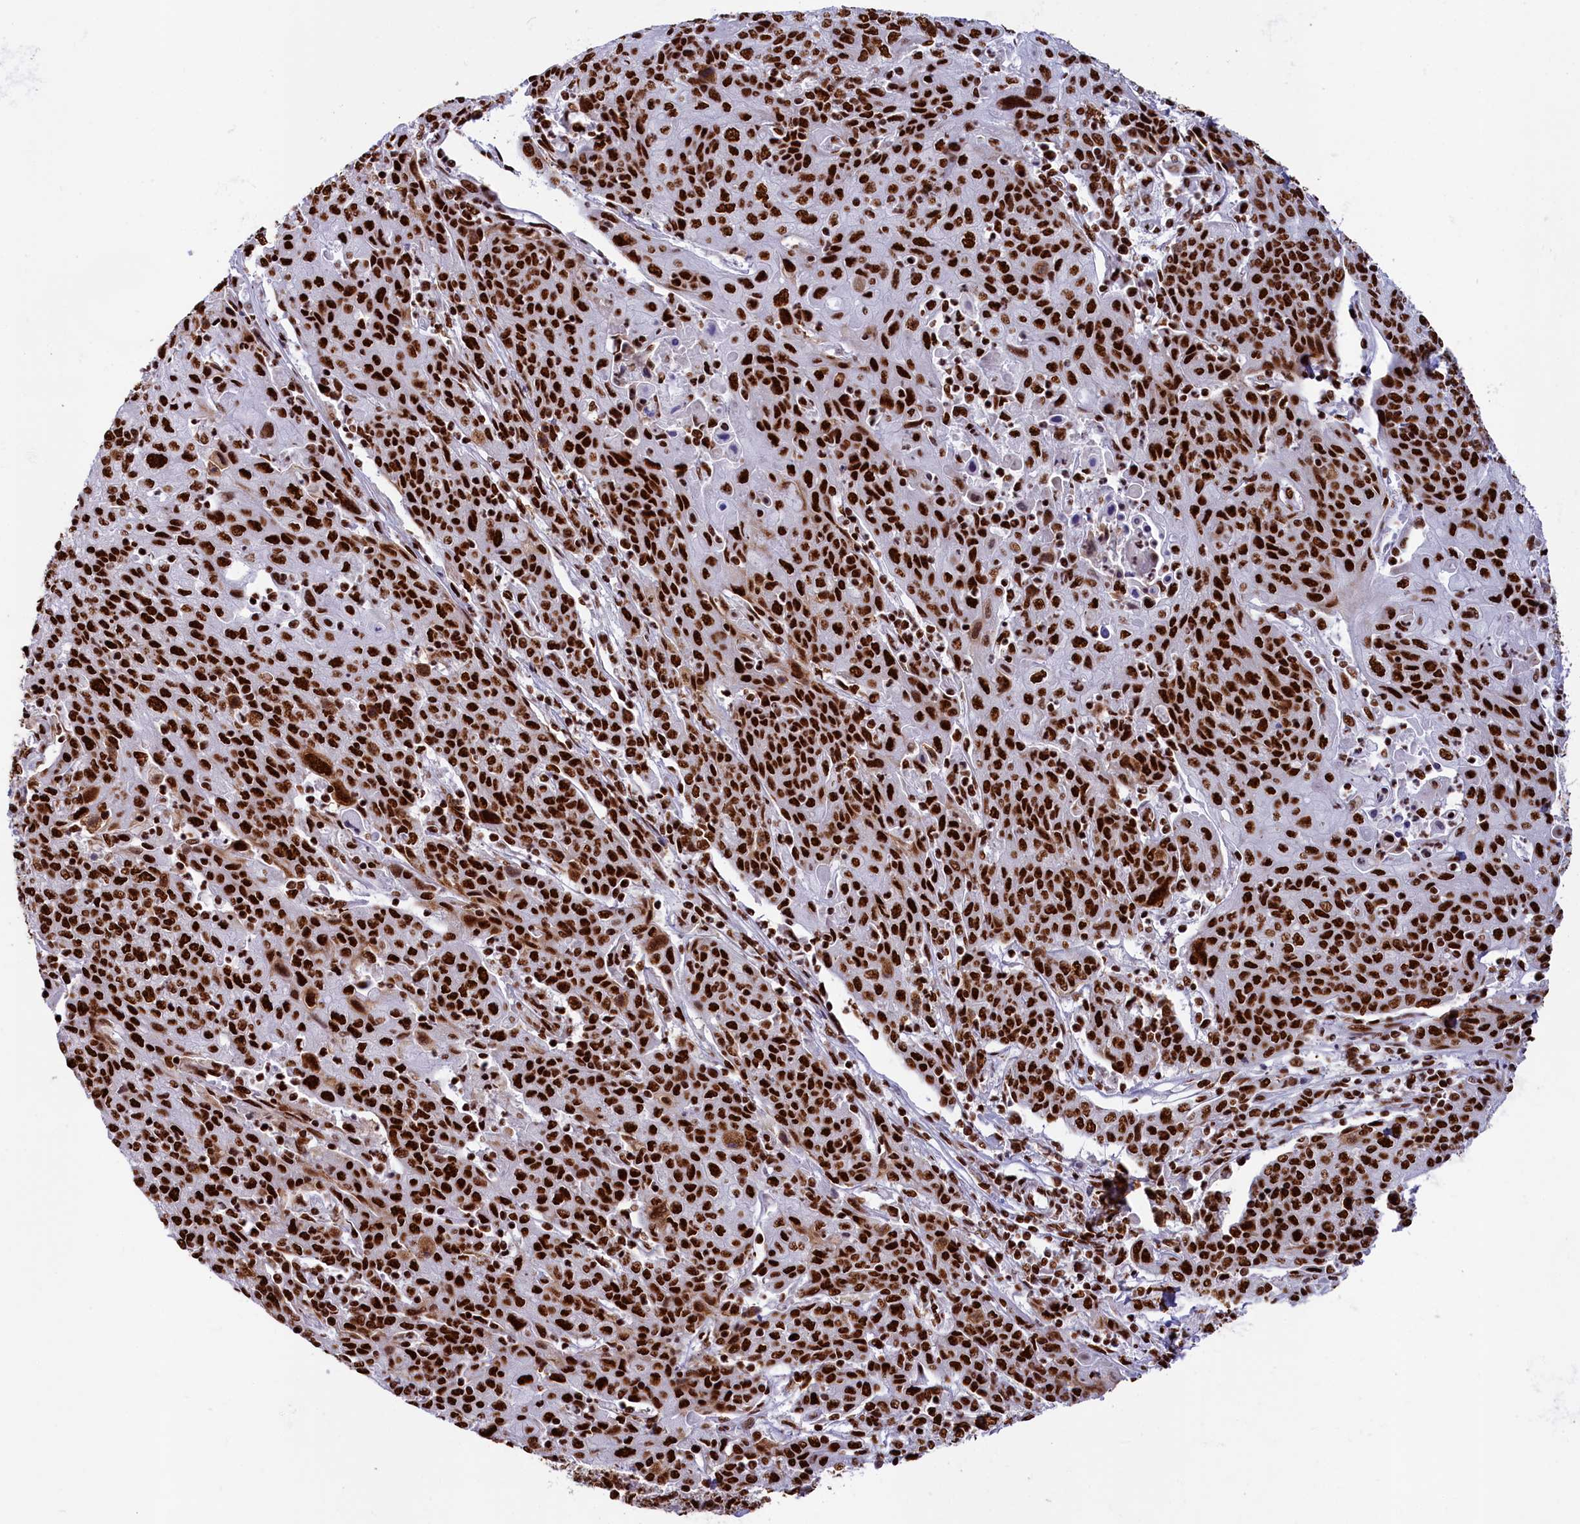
{"staining": {"intensity": "strong", "quantity": ">75%", "location": "nuclear"}, "tissue": "cervical cancer", "cell_type": "Tumor cells", "image_type": "cancer", "snomed": [{"axis": "morphology", "description": "Squamous cell carcinoma, NOS"}, {"axis": "topography", "description": "Cervix"}], "caption": "Tumor cells reveal strong nuclear positivity in about >75% of cells in squamous cell carcinoma (cervical).", "gene": "SNRNP70", "patient": {"sex": "female", "age": 67}}